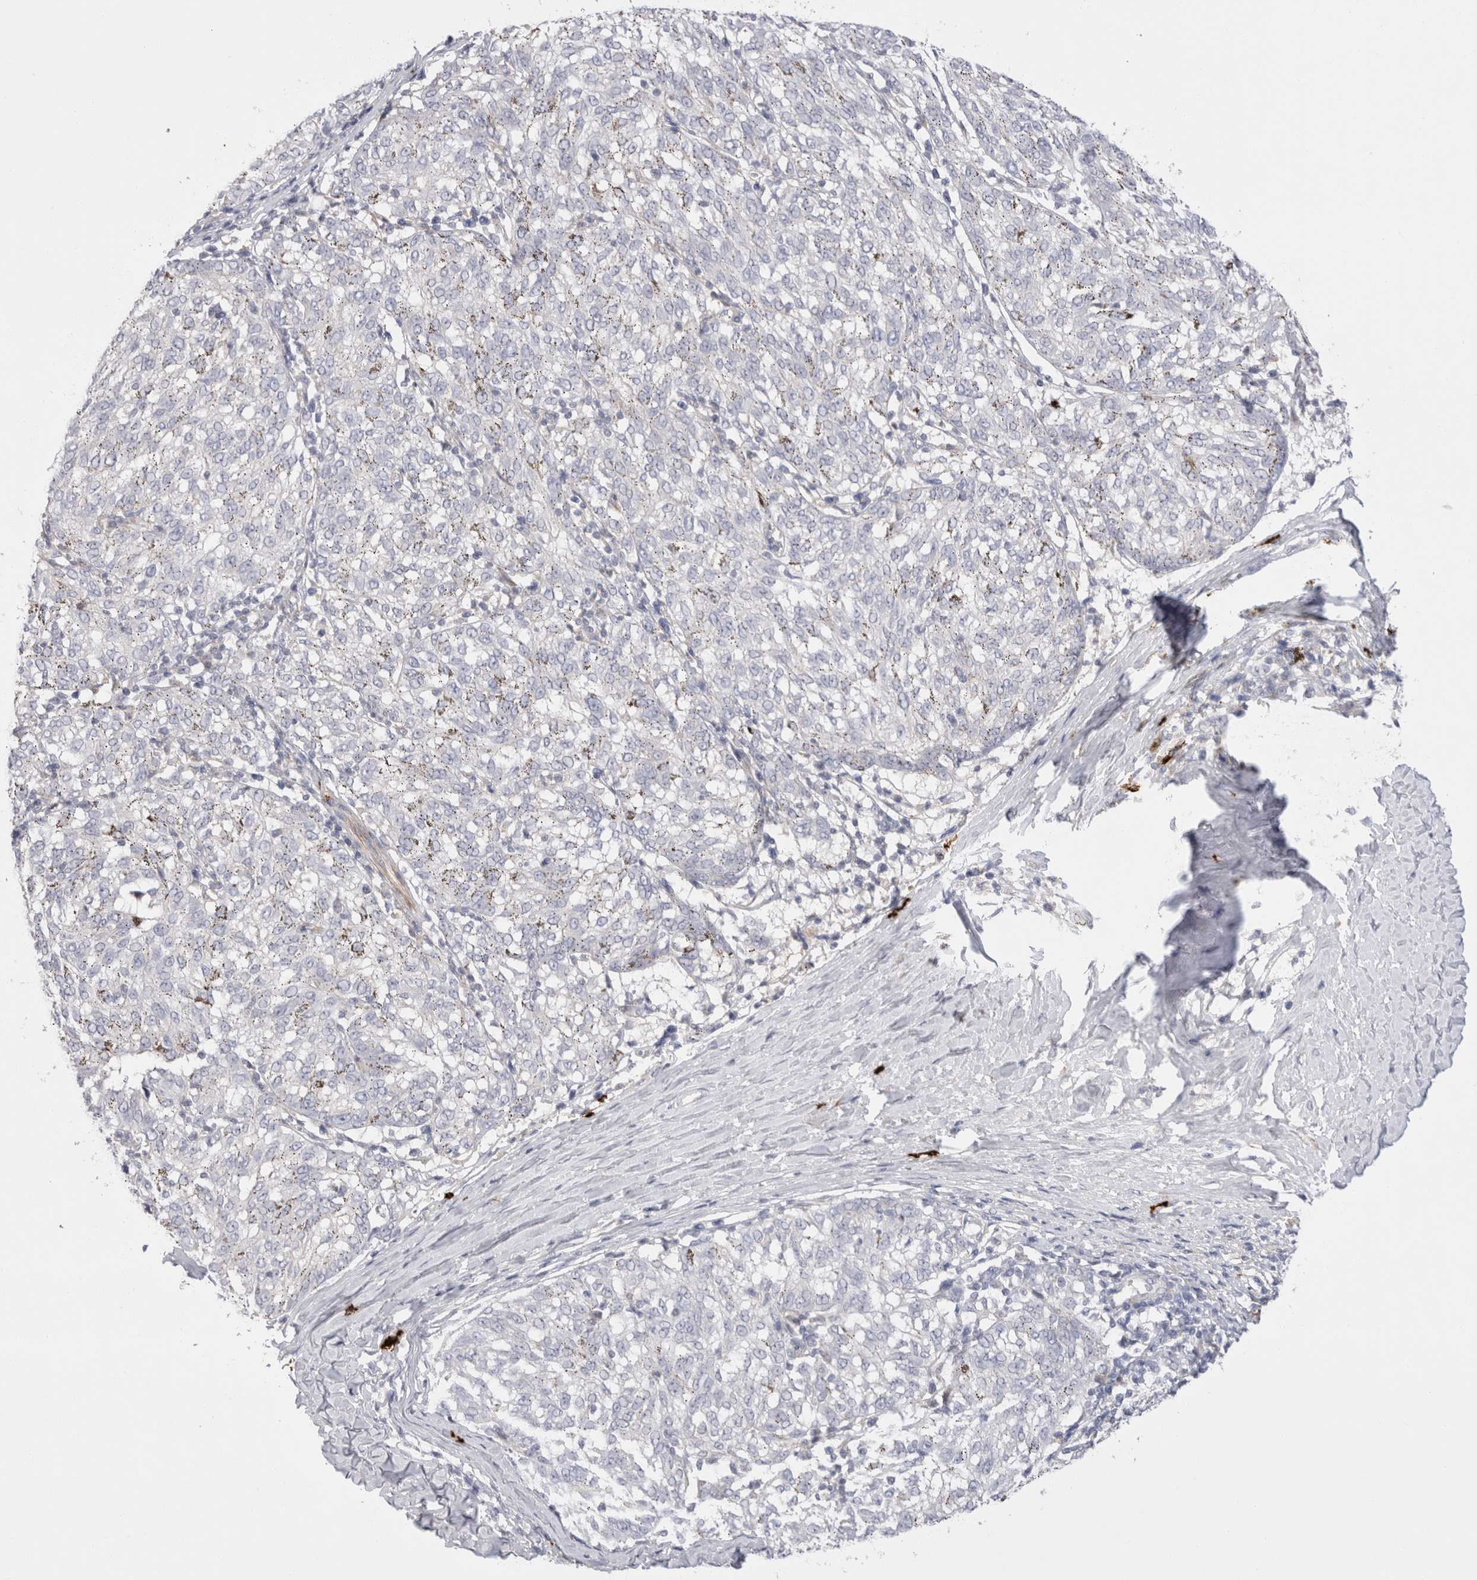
{"staining": {"intensity": "negative", "quantity": "none", "location": "none"}, "tissue": "melanoma", "cell_type": "Tumor cells", "image_type": "cancer", "snomed": [{"axis": "morphology", "description": "Malignant melanoma, NOS"}, {"axis": "topography", "description": "Skin"}], "caption": "High power microscopy image of an immunohistochemistry (IHC) image of melanoma, revealing no significant expression in tumor cells.", "gene": "SPINK2", "patient": {"sex": "female", "age": 72}}